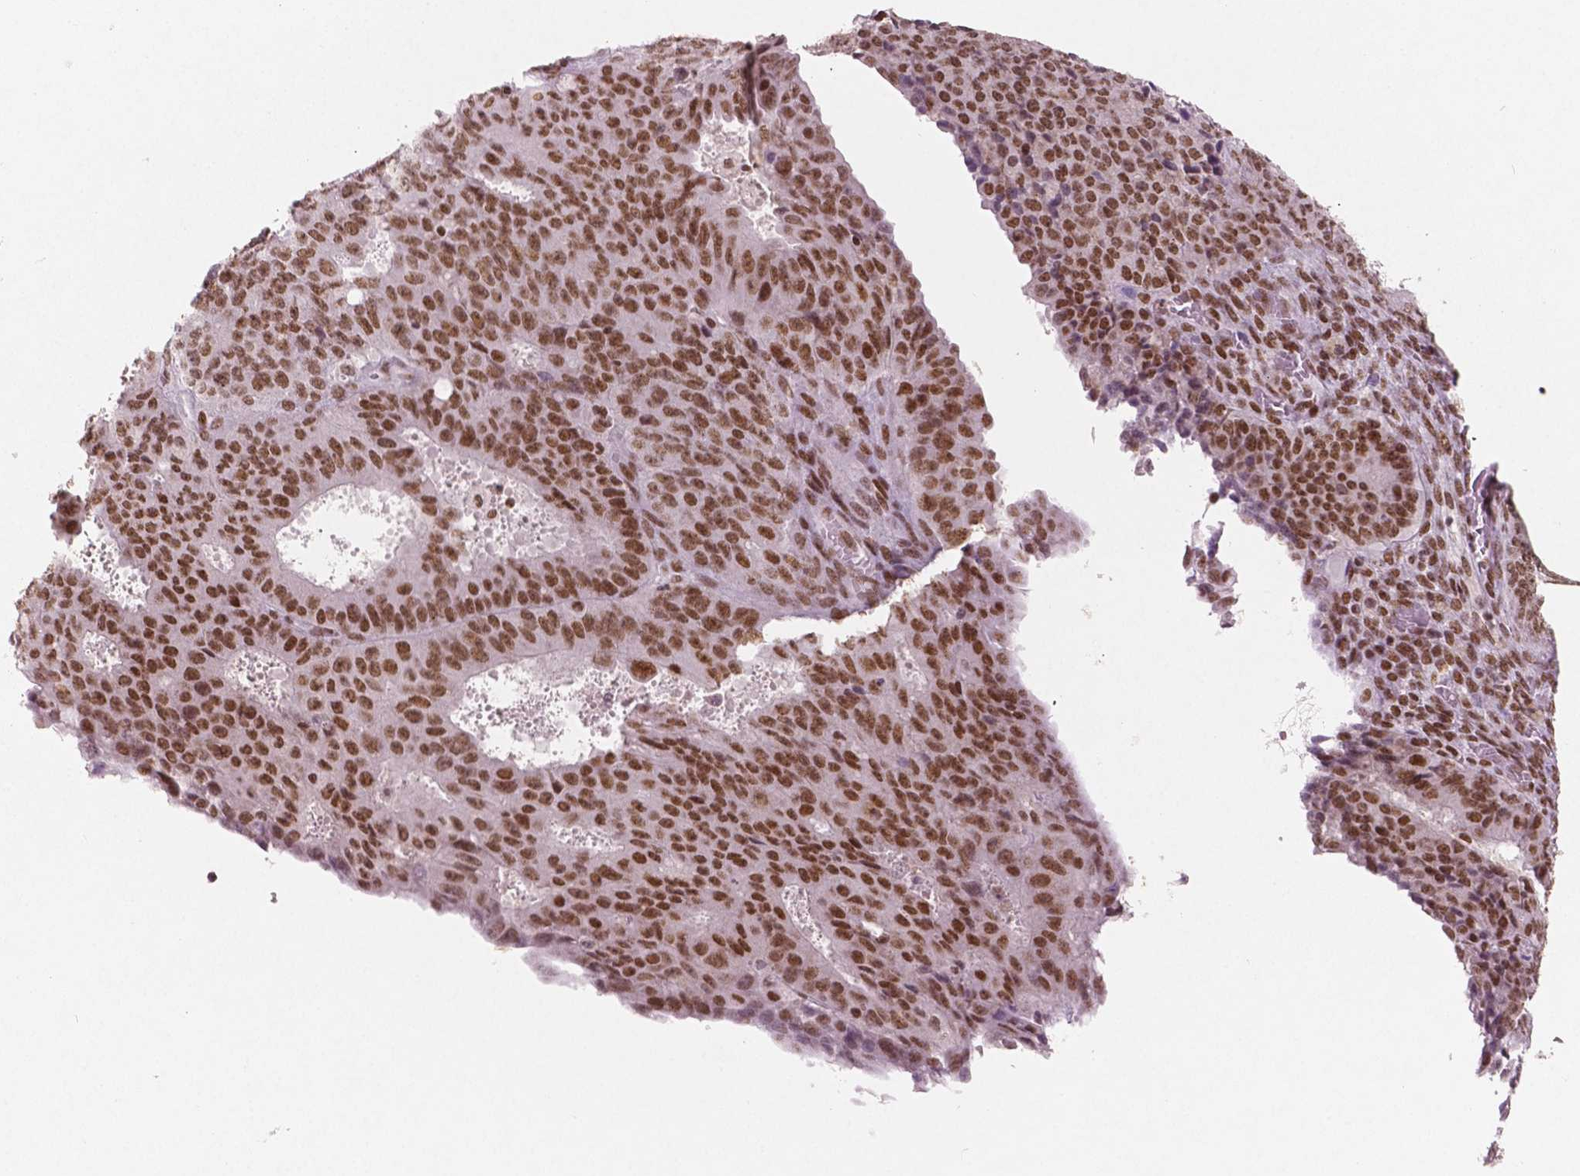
{"staining": {"intensity": "strong", "quantity": ">75%", "location": "nuclear"}, "tissue": "ovarian cancer", "cell_type": "Tumor cells", "image_type": "cancer", "snomed": [{"axis": "morphology", "description": "Carcinoma, endometroid"}, {"axis": "topography", "description": "Ovary"}], "caption": "Ovarian cancer stained for a protein (brown) exhibits strong nuclear positive positivity in about >75% of tumor cells.", "gene": "BRD4", "patient": {"sex": "female", "age": 42}}